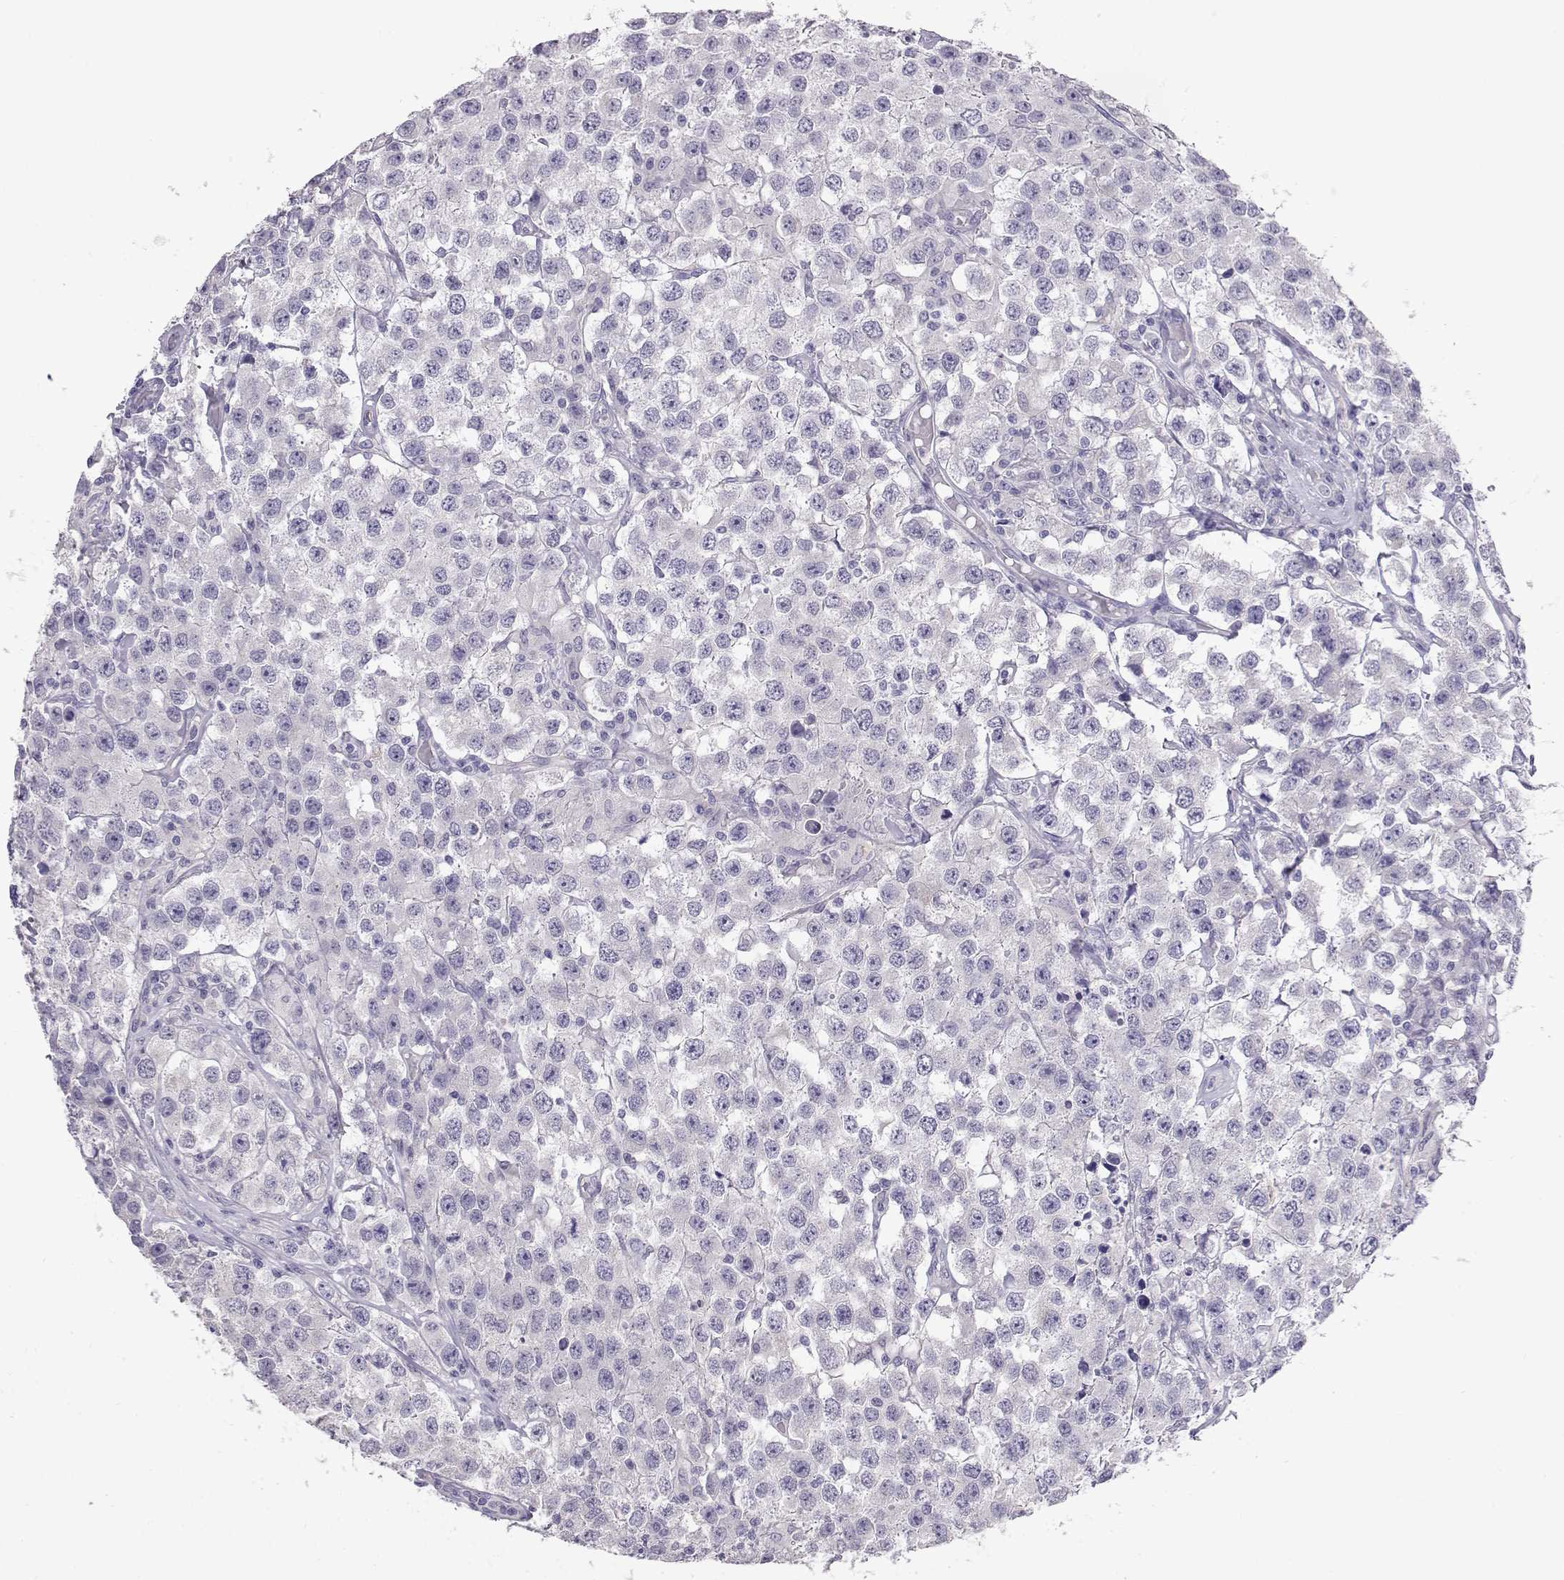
{"staining": {"intensity": "negative", "quantity": "none", "location": "none"}, "tissue": "testis cancer", "cell_type": "Tumor cells", "image_type": "cancer", "snomed": [{"axis": "morphology", "description": "Seminoma, NOS"}, {"axis": "topography", "description": "Testis"}], "caption": "This is an immunohistochemistry histopathology image of human testis cancer. There is no positivity in tumor cells.", "gene": "ENDOU", "patient": {"sex": "male", "age": 52}}